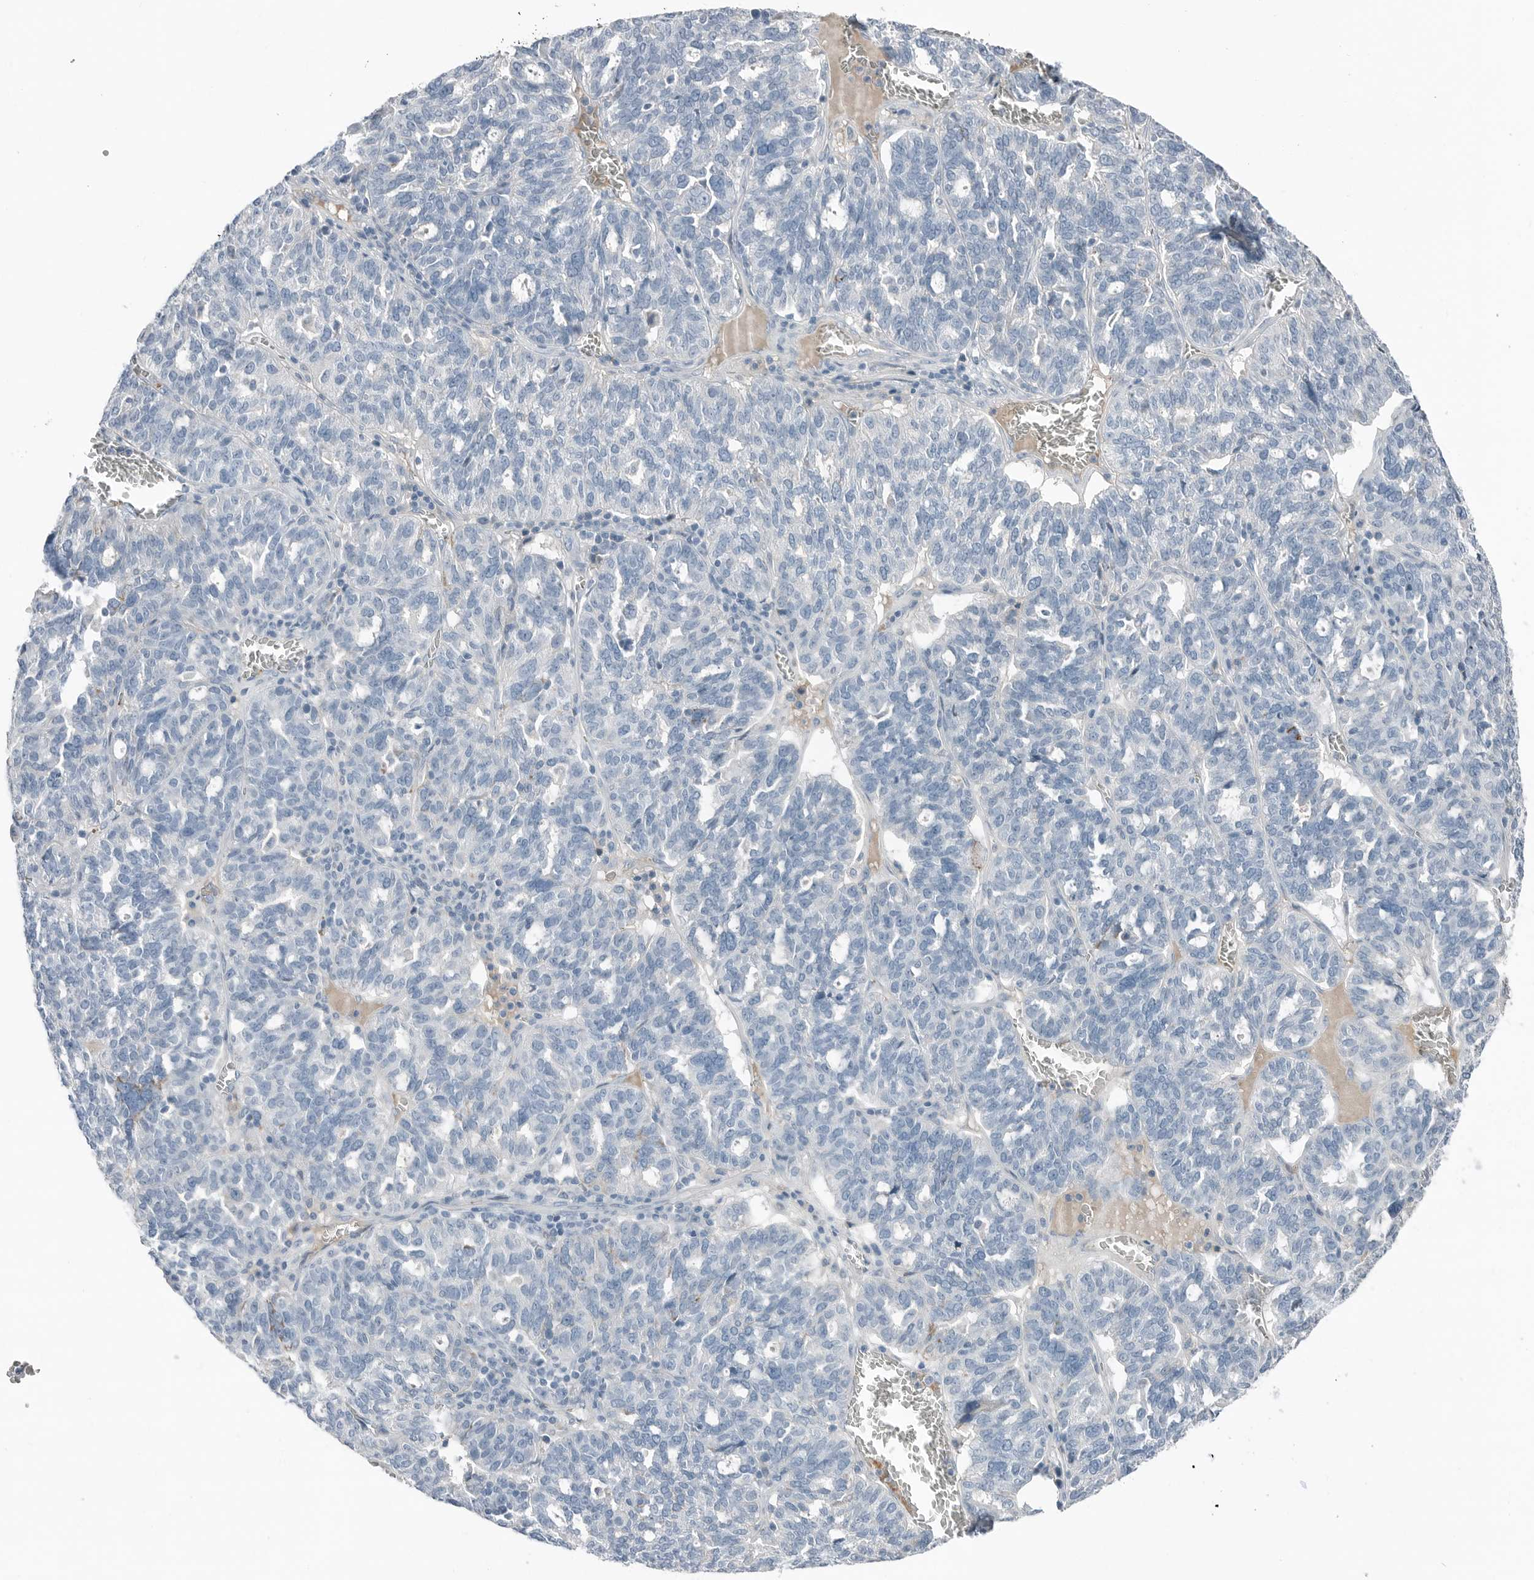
{"staining": {"intensity": "negative", "quantity": "none", "location": "none"}, "tissue": "ovarian cancer", "cell_type": "Tumor cells", "image_type": "cancer", "snomed": [{"axis": "morphology", "description": "Cystadenocarcinoma, serous, NOS"}, {"axis": "topography", "description": "Ovary"}], "caption": "Histopathology image shows no significant protein expression in tumor cells of serous cystadenocarcinoma (ovarian).", "gene": "SERPINB7", "patient": {"sex": "female", "age": 59}}